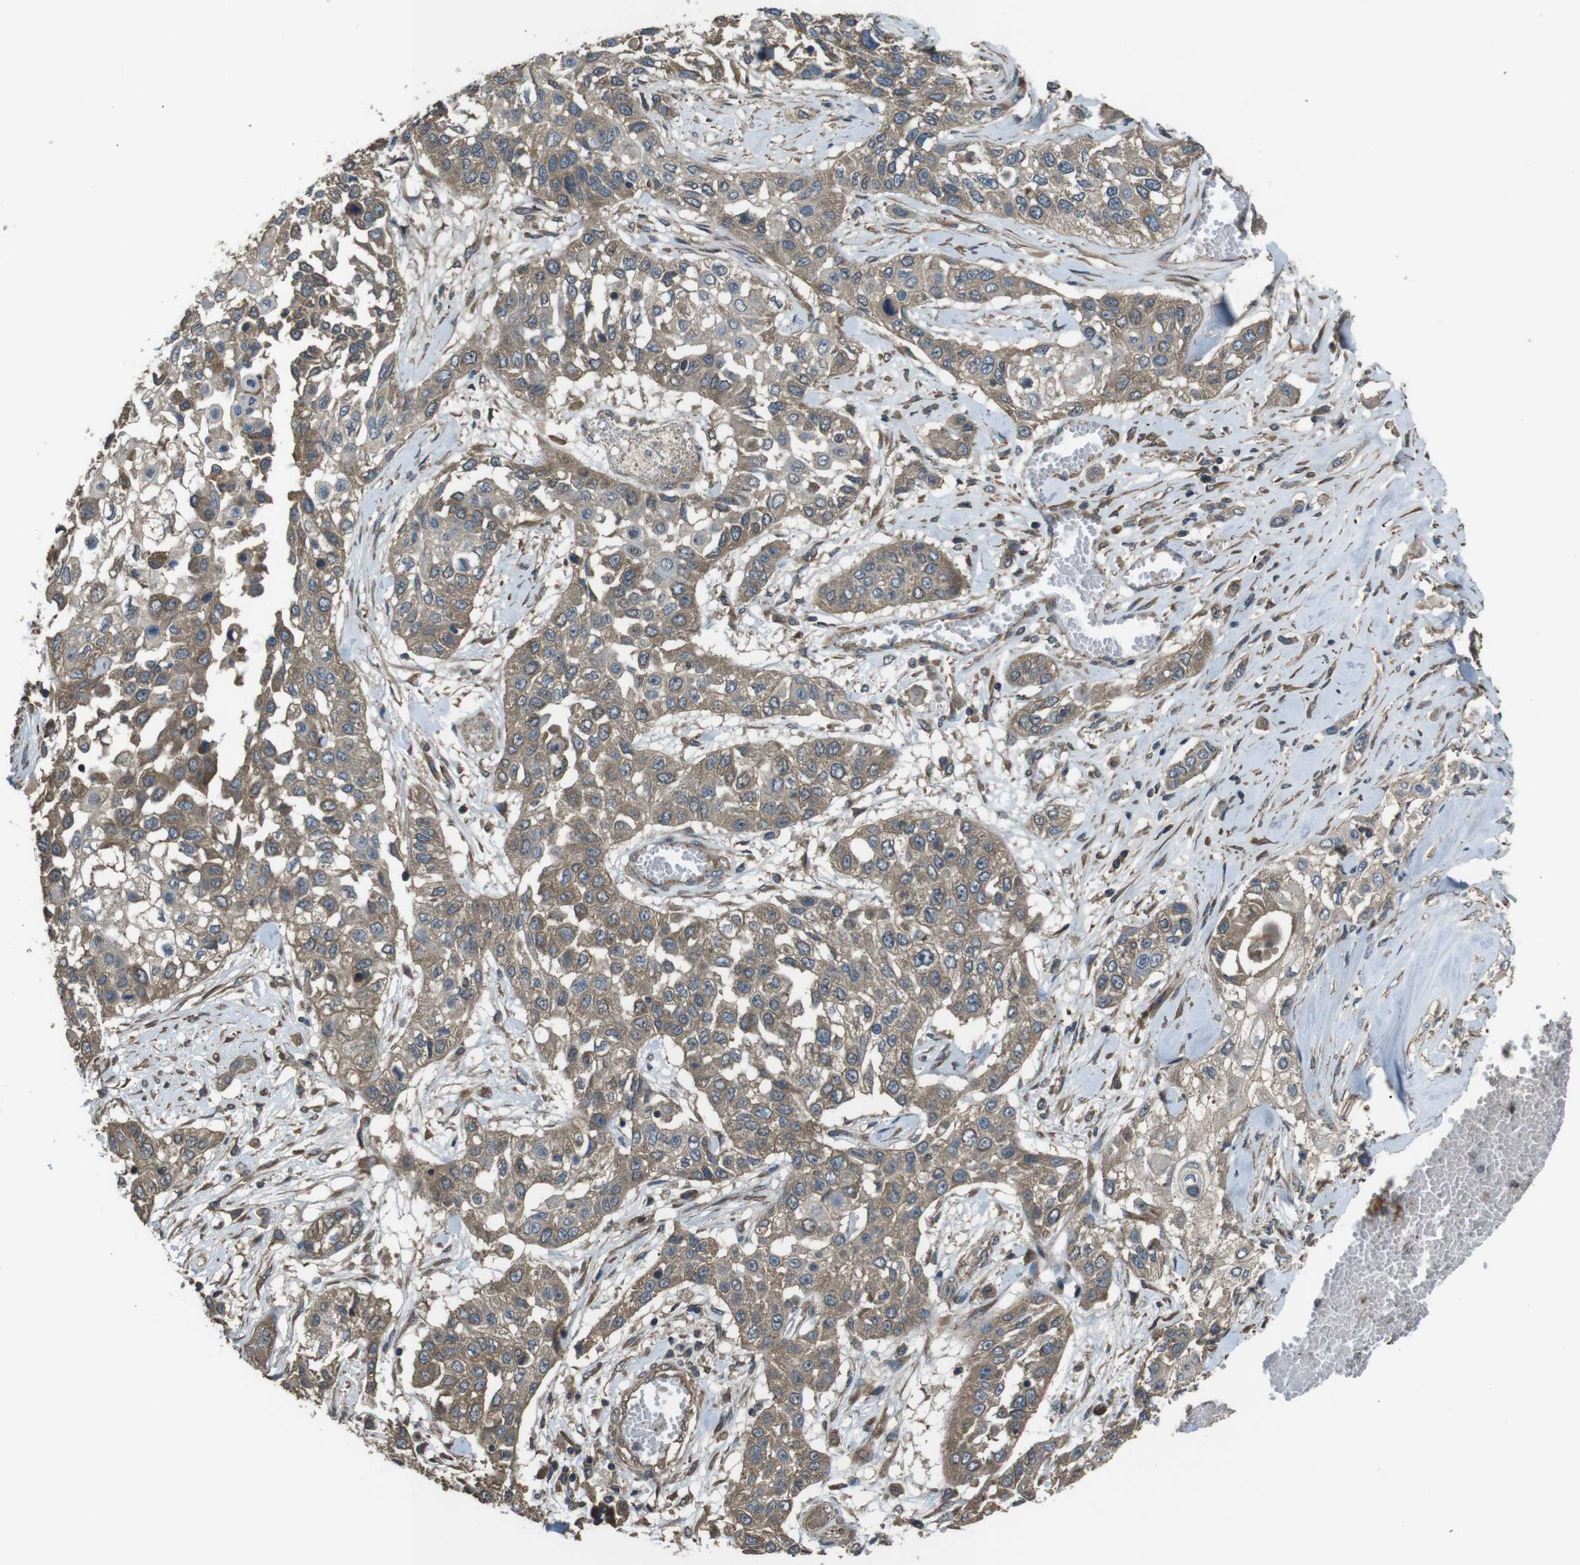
{"staining": {"intensity": "moderate", "quantity": ">75%", "location": "cytoplasmic/membranous"}, "tissue": "lung cancer", "cell_type": "Tumor cells", "image_type": "cancer", "snomed": [{"axis": "morphology", "description": "Squamous cell carcinoma, NOS"}, {"axis": "topography", "description": "Lung"}], "caption": "This is an image of immunohistochemistry (IHC) staining of lung squamous cell carcinoma, which shows moderate positivity in the cytoplasmic/membranous of tumor cells.", "gene": "FUT2", "patient": {"sex": "male", "age": 71}}